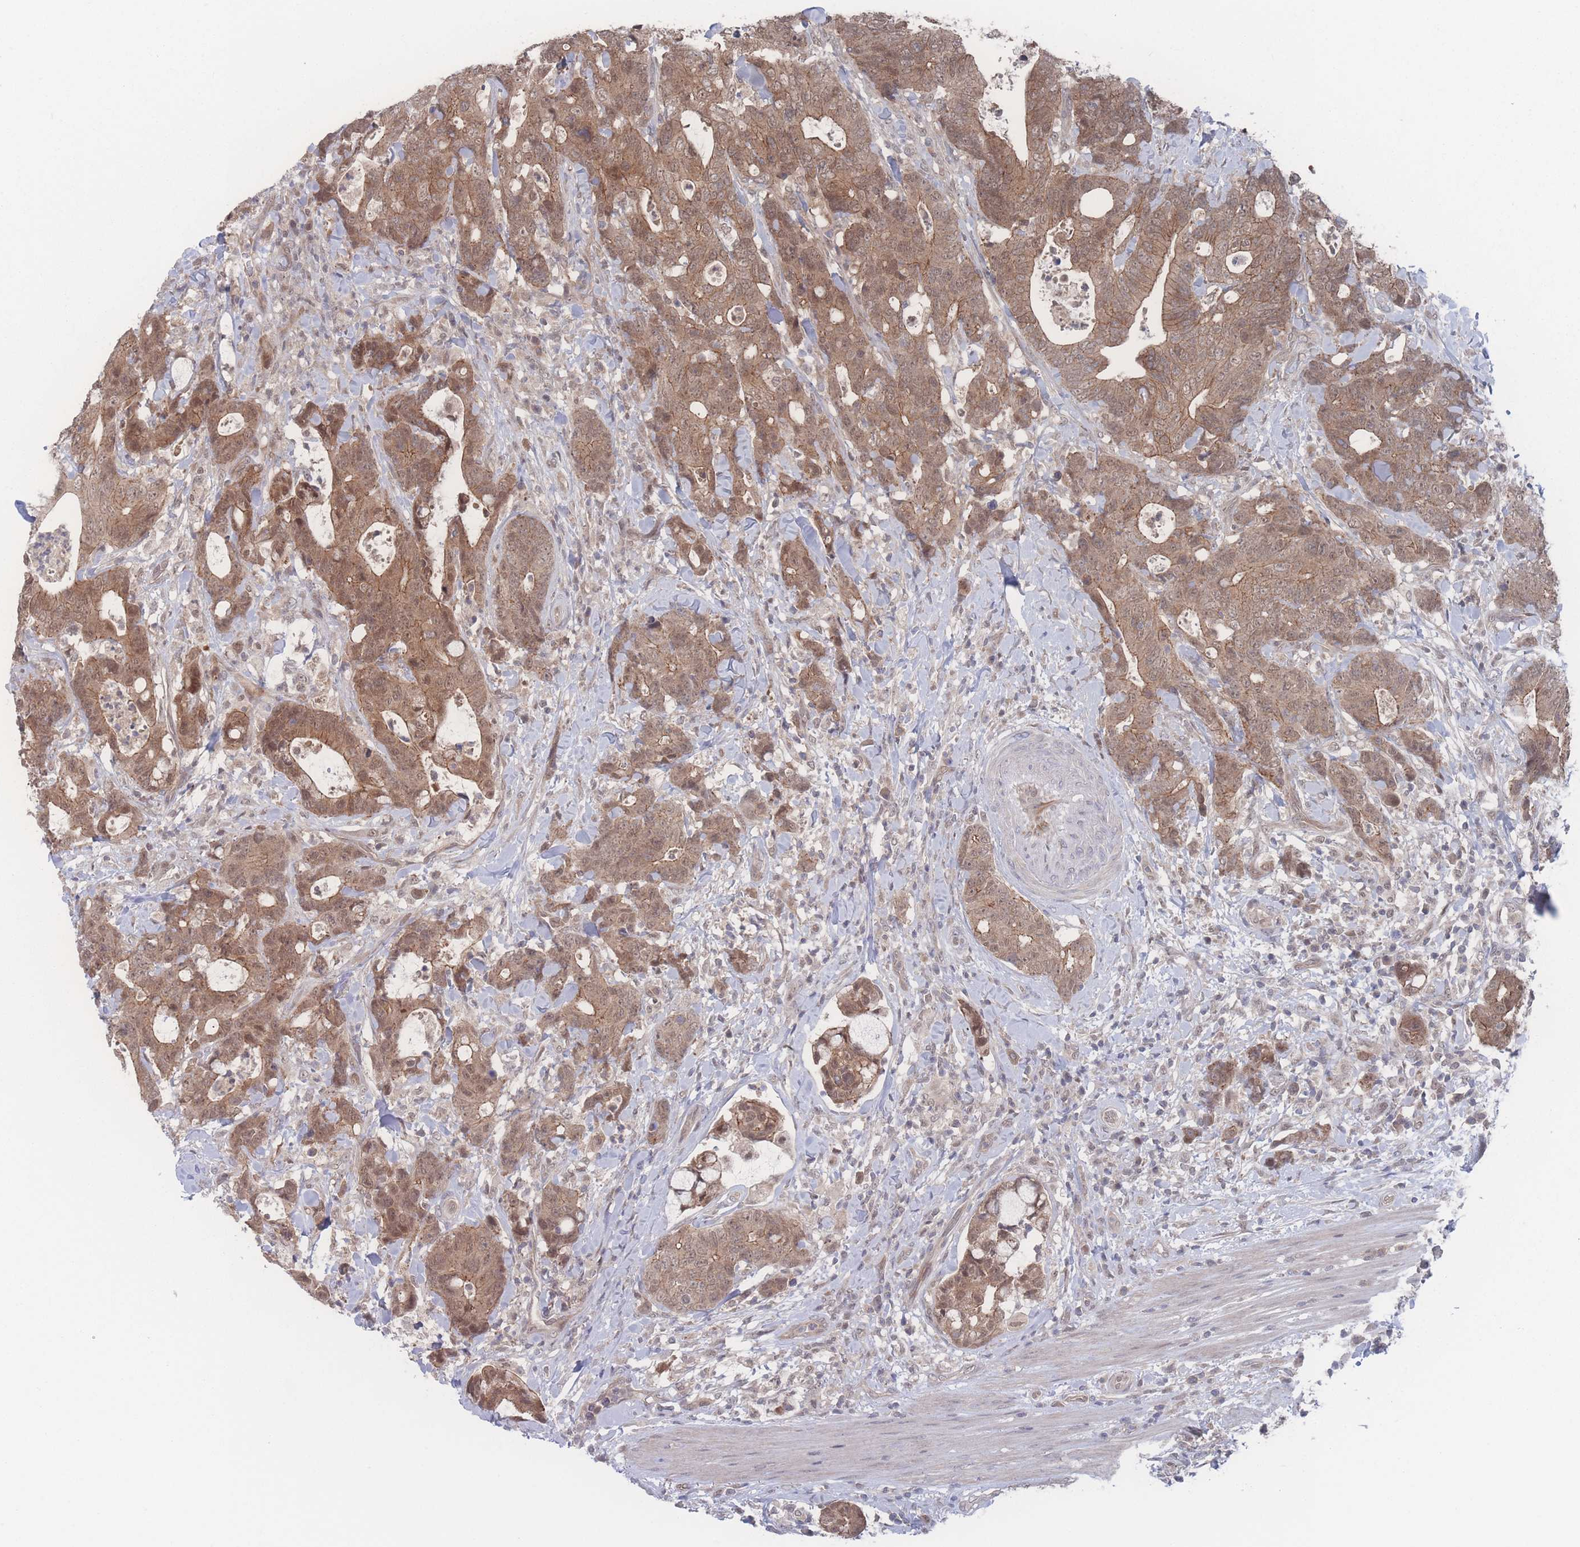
{"staining": {"intensity": "moderate", "quantity": ">75%", "location": "cytoplasmic/membranous,nuclear"}, "tissue": "colorectal cancer", "cell_type": "Tumor cells", "image_type": "cancer", "snomed": [{"axis": "morphology", "description": "Adenocarcinoma, NOS"}, {"axis": "topography", "description": "Colon"}], "caption": "A brown stain shows moderate cytoplasmic/membranous and nuclear staining of a protein in colorectal cancer tumor cells.", "gene": "NBEAL1", "patient": {"sex": "female", "age": 82}}